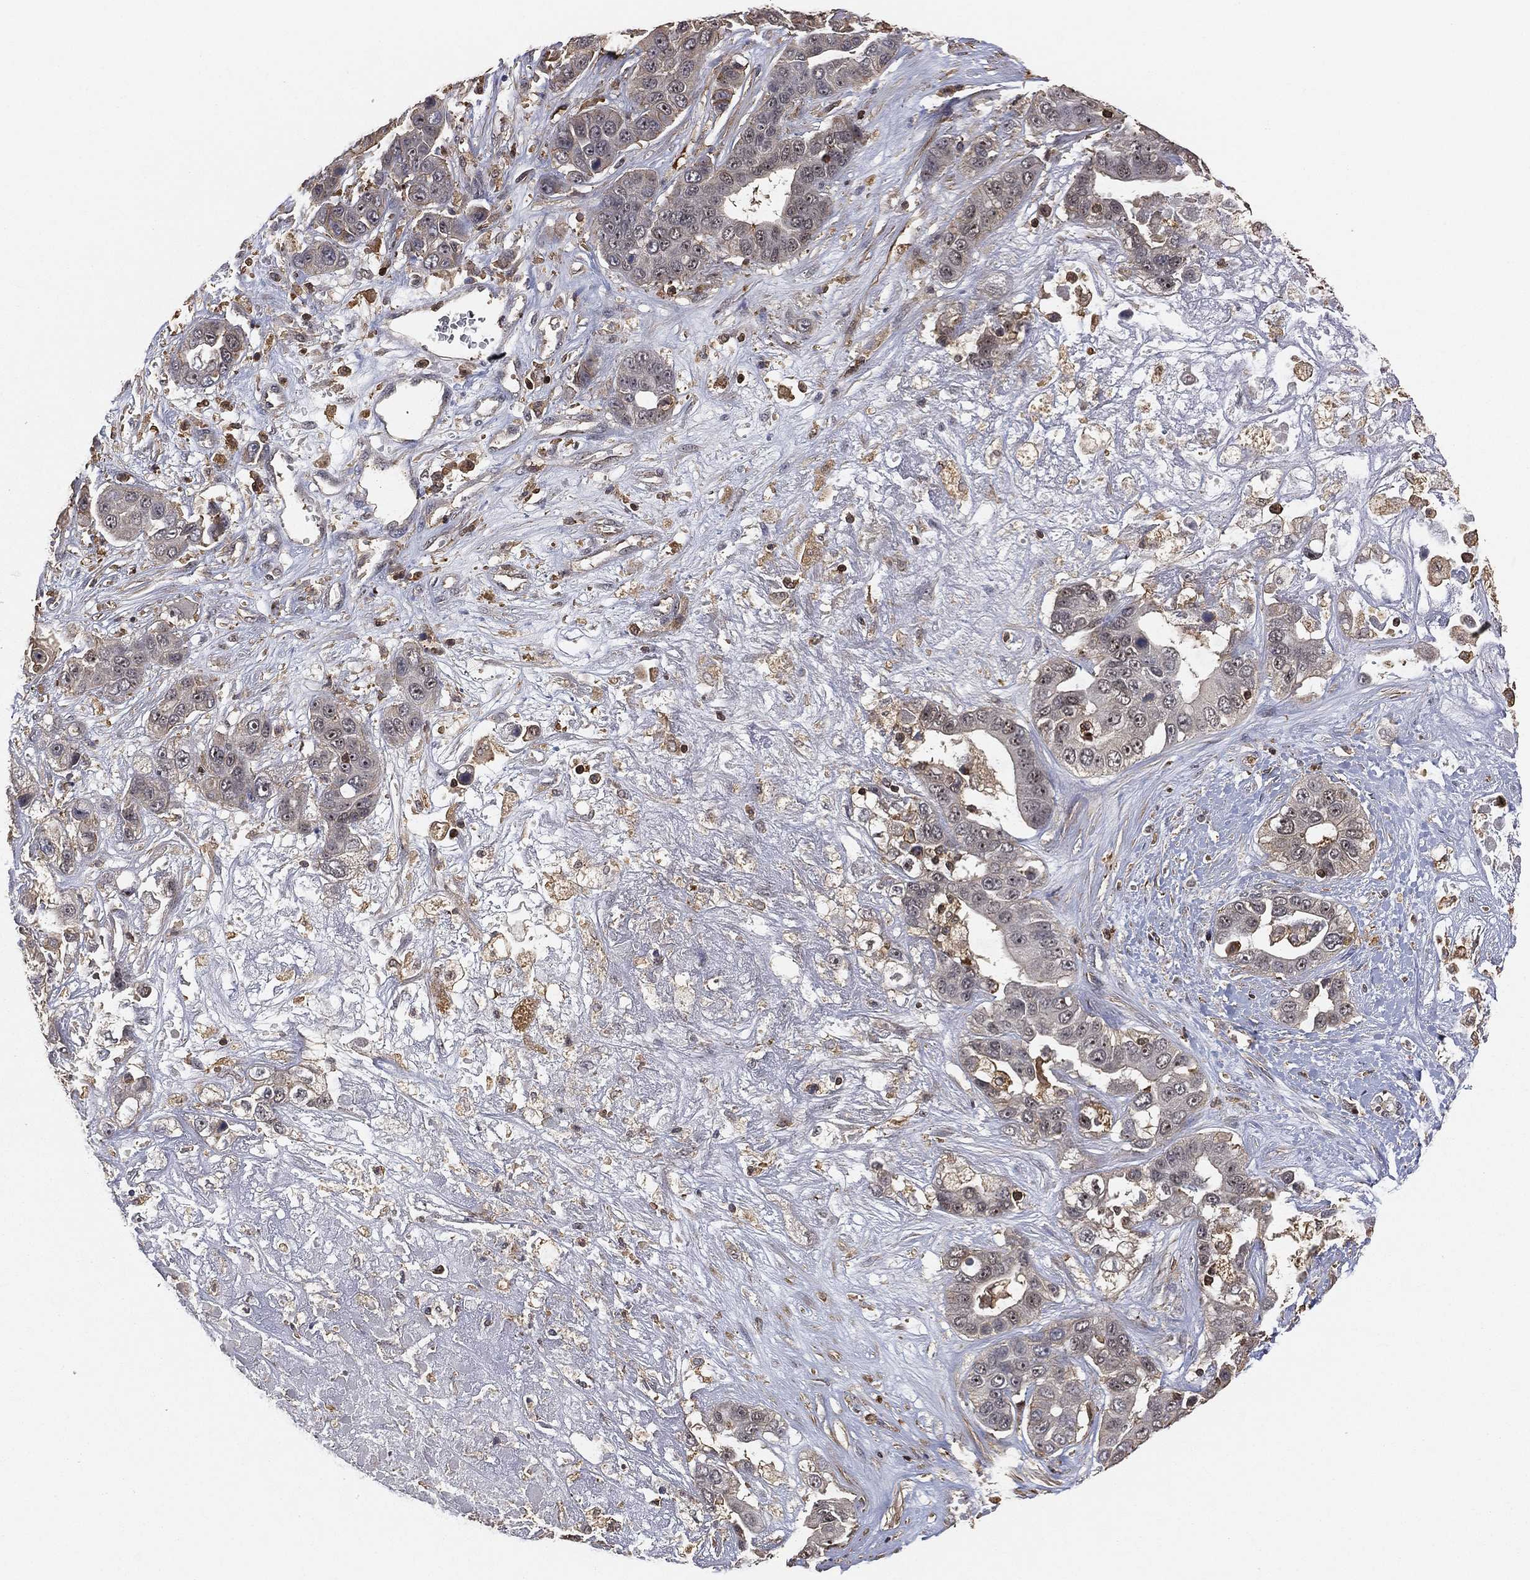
{"staining": {"intensity": "negative", "quantity": "none", "location": "none"}, "tissue": "liver cancer", "cell_type": "Tumor cells", "image_type": "cancer", "snomed": [{"axis": "morphology", "description": "Cholangiocarcinoma"}, {"axis": "topography", "description": "Liver"}], "caption": "Tumor cells show no significant expression in liver cancer.", "gene": "CRYL1", "patient": {"sex": "female", "age": 52}}